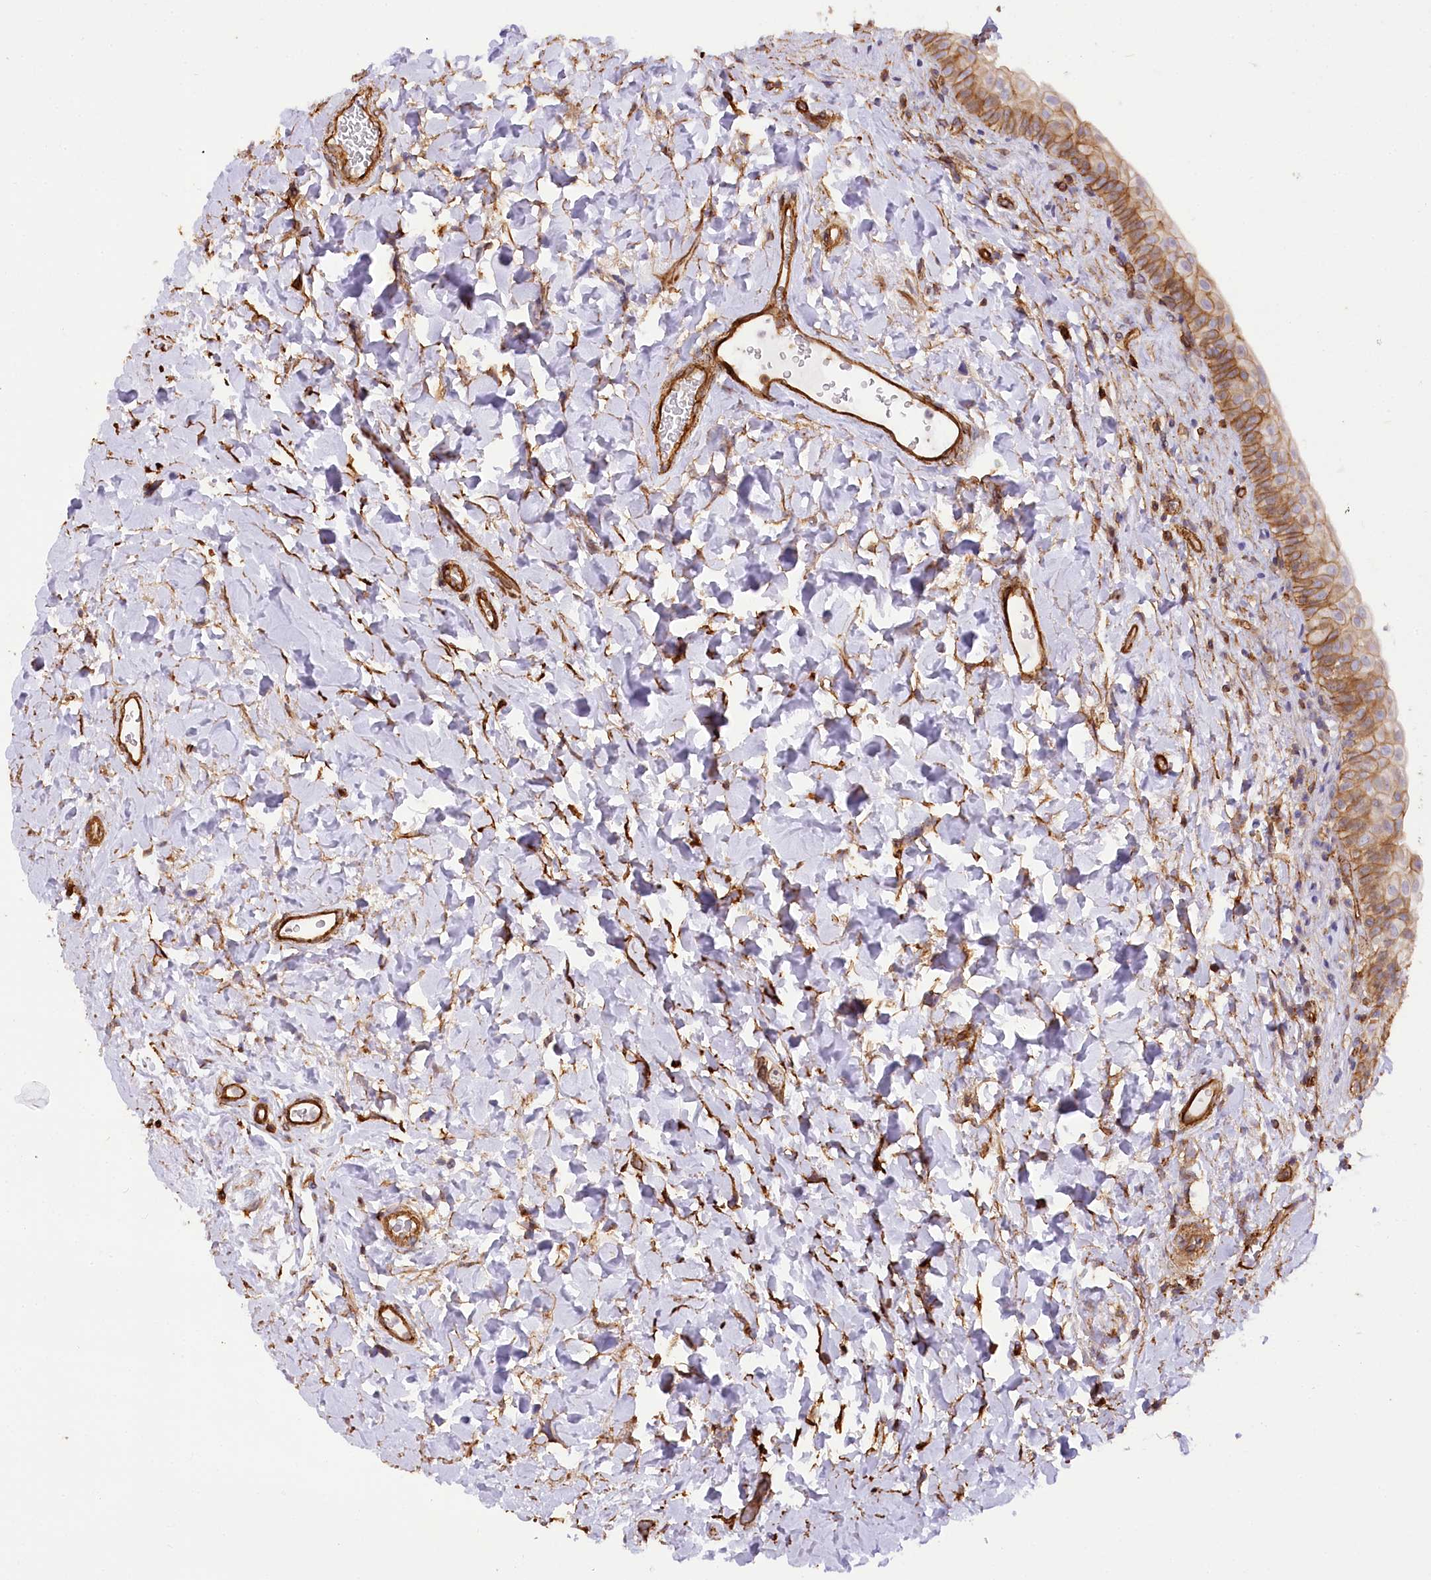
{"staining": {"intensity": "moderate", "quantity": "25%-75%", "location": "cytoplasmic/membranous"}, "tissue": "urinary bladder", "cell_type": "Urothelial cells", "image_type": "normal", "snomed": [{"axis": "morphology", "description": "Normal tissue, NOS"}, {"axis": "topography", "description": "Urinary bladder"}], "caption": "Immunohistochemistry (IHC) micrograph of unremarkable urinary bladder stained for a protein (brown), which displays medium levels of moderate cytoplasmic/membranous staining in approximately 25%-75% of urothelial cells.", "gene": "SYNPO2", "patient": {"sex": "male", "age": 83}}